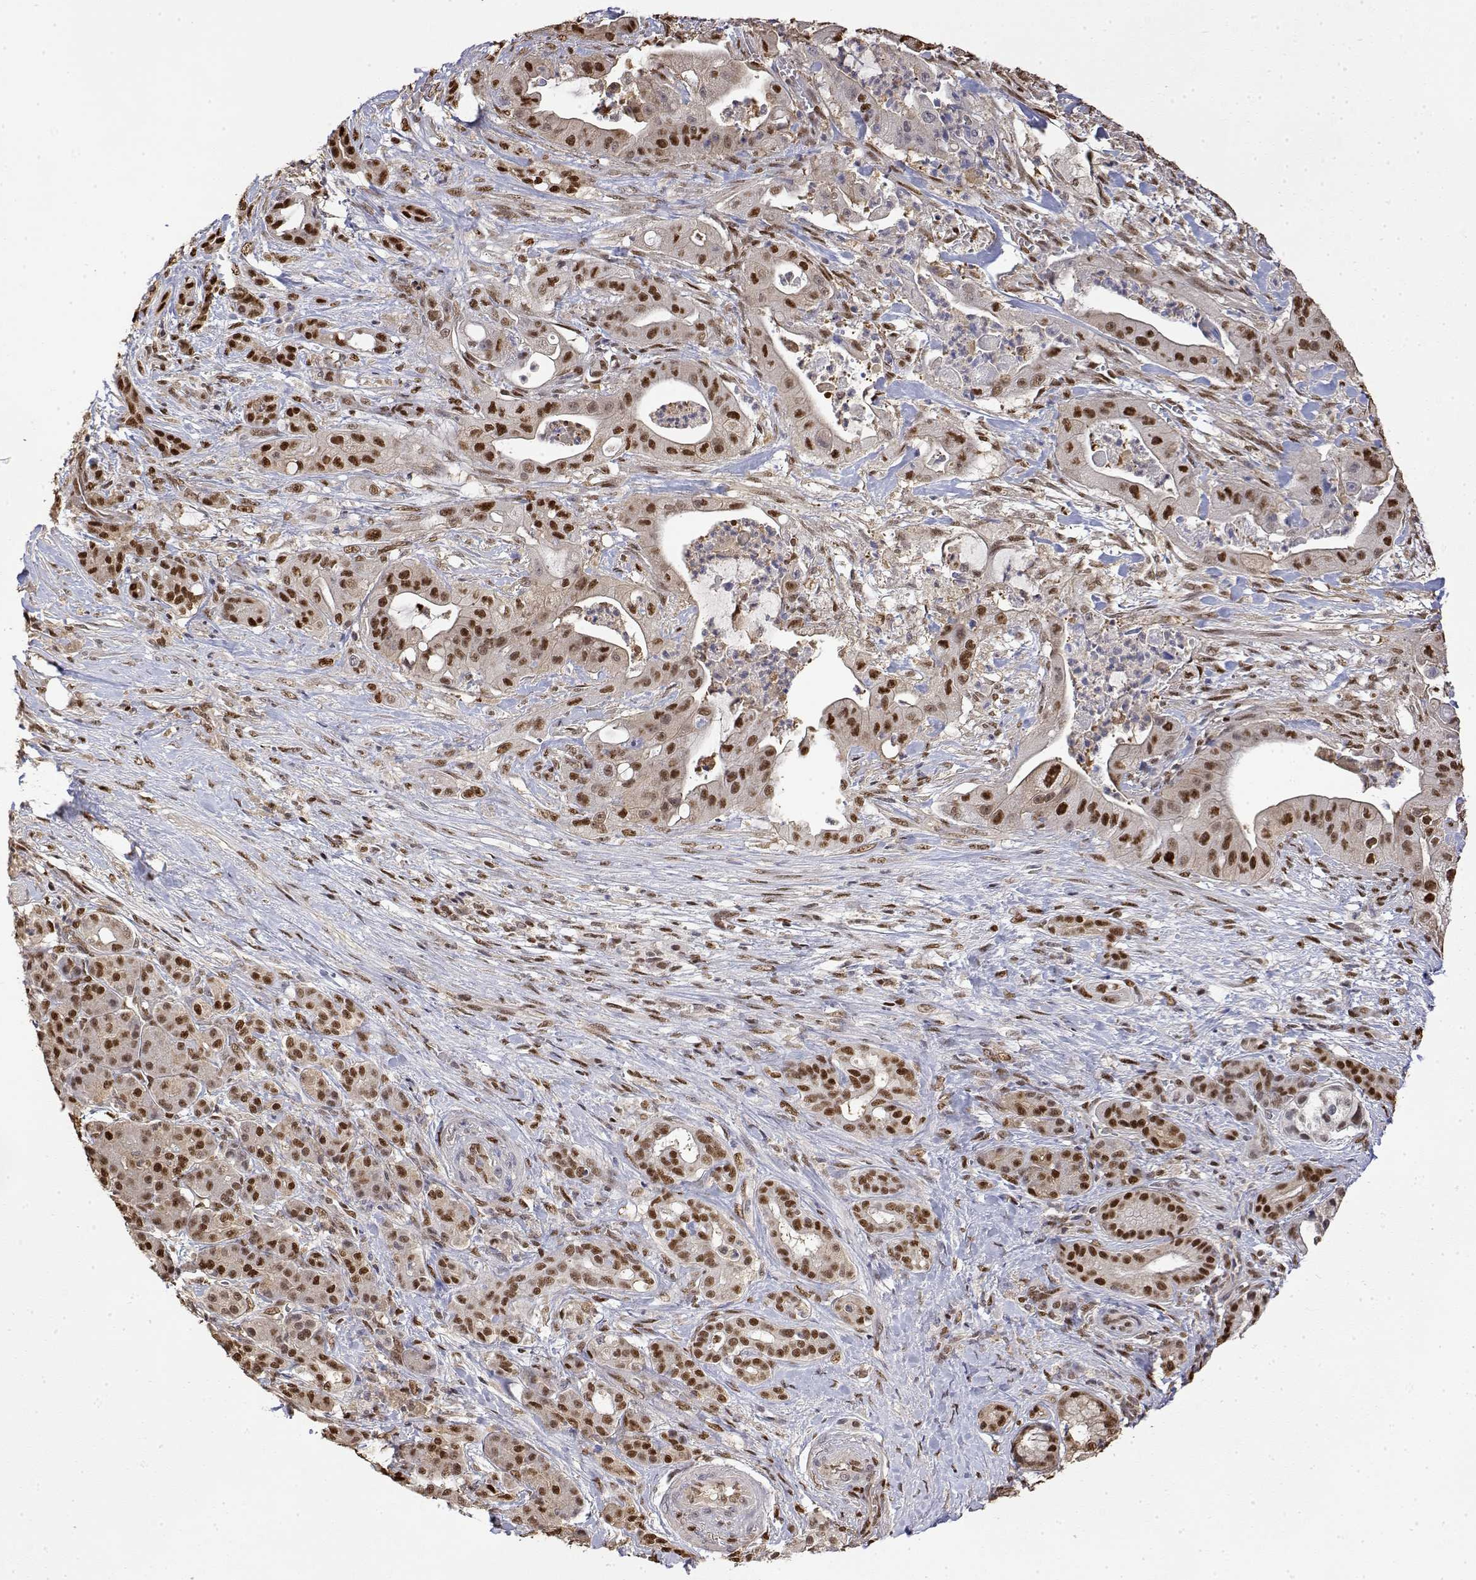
{"staining": {"intensity": "strong", "quantity": ">75%", "location": "nuclear"}, "tissue": "pancreatic cancer", "cell_type": "Tumor cells", "image_type": "cancer", "snomed": [{"axis": "morphology", "description": "Normal tissue, NOS"}, {"axis": "morphology", "description": "Inflammation, NOS"}, {"axis": "morphology", "description": "Adenocarcinoma, NOS"}, {"axis": "topography", "description": "Pancreas"}], "caption": "Brown immunohistochemical staining in human pancreatic cancer (adenocarcinoma) displays strong nuclear expression in approximately >75% of tumor cells.", "gene": "TPI1", "patient": {"sex": "male", "age": 57}}